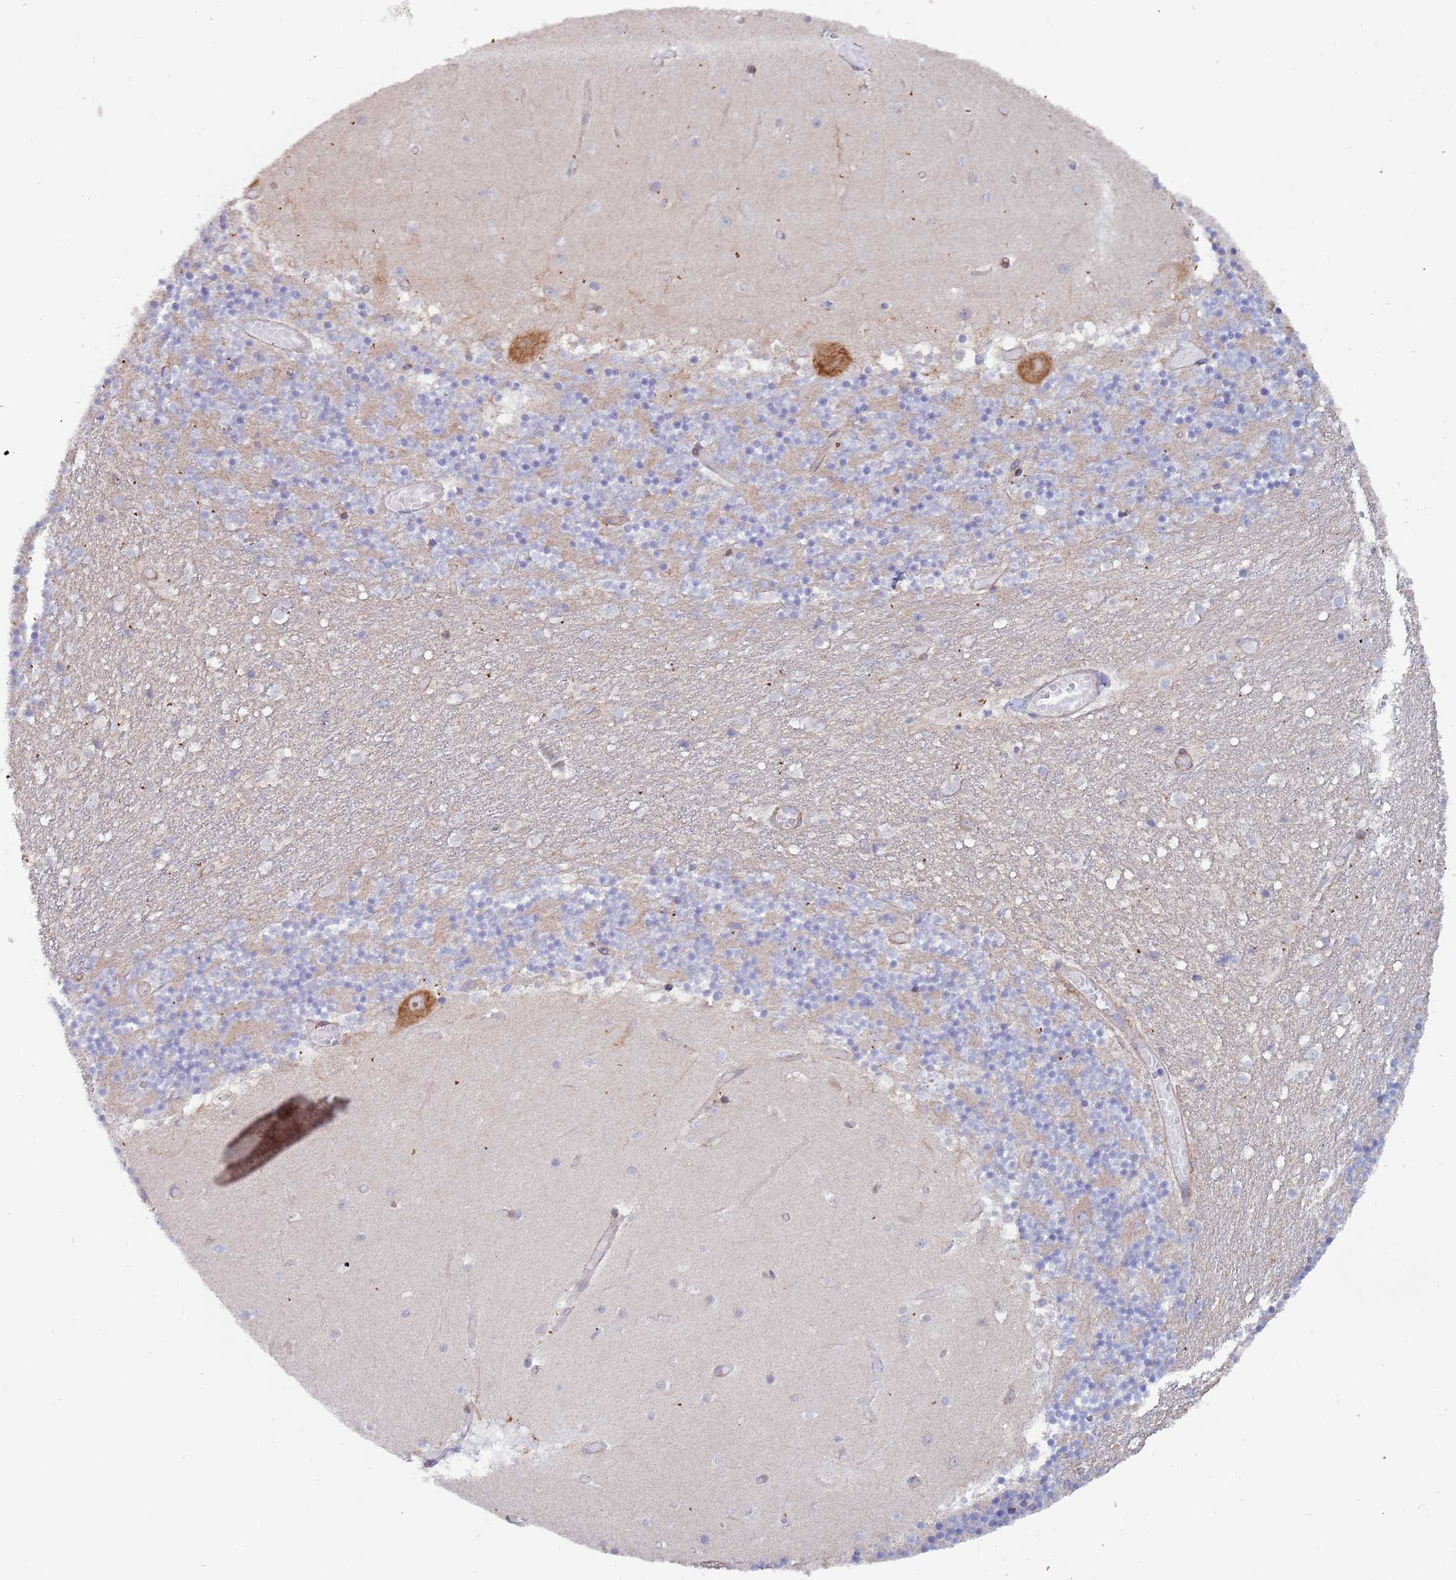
{"staining": {"intensity": "negative", "quantity": "none", "location": "none"}, "tissue": "cerebellum", "cell_type": "Cells in granular layer", "image_type": "normal", "snomed": [{"axis": "morphology", "description": "Normal tissue, NOS"}, {"axis": "topography", "description": "Cerebellum"}], "caption": "Immunohistochemistry photomicrograph of benign cerebellum: cerebellum stained with DAB shows no significant protein staining in cells in granular layer. (DAB (3,3'-diaminobenzidine) IHC, high magnification).", "gene": "ENSG00000286098", "patient": {"sex": "female", "age": 28}}